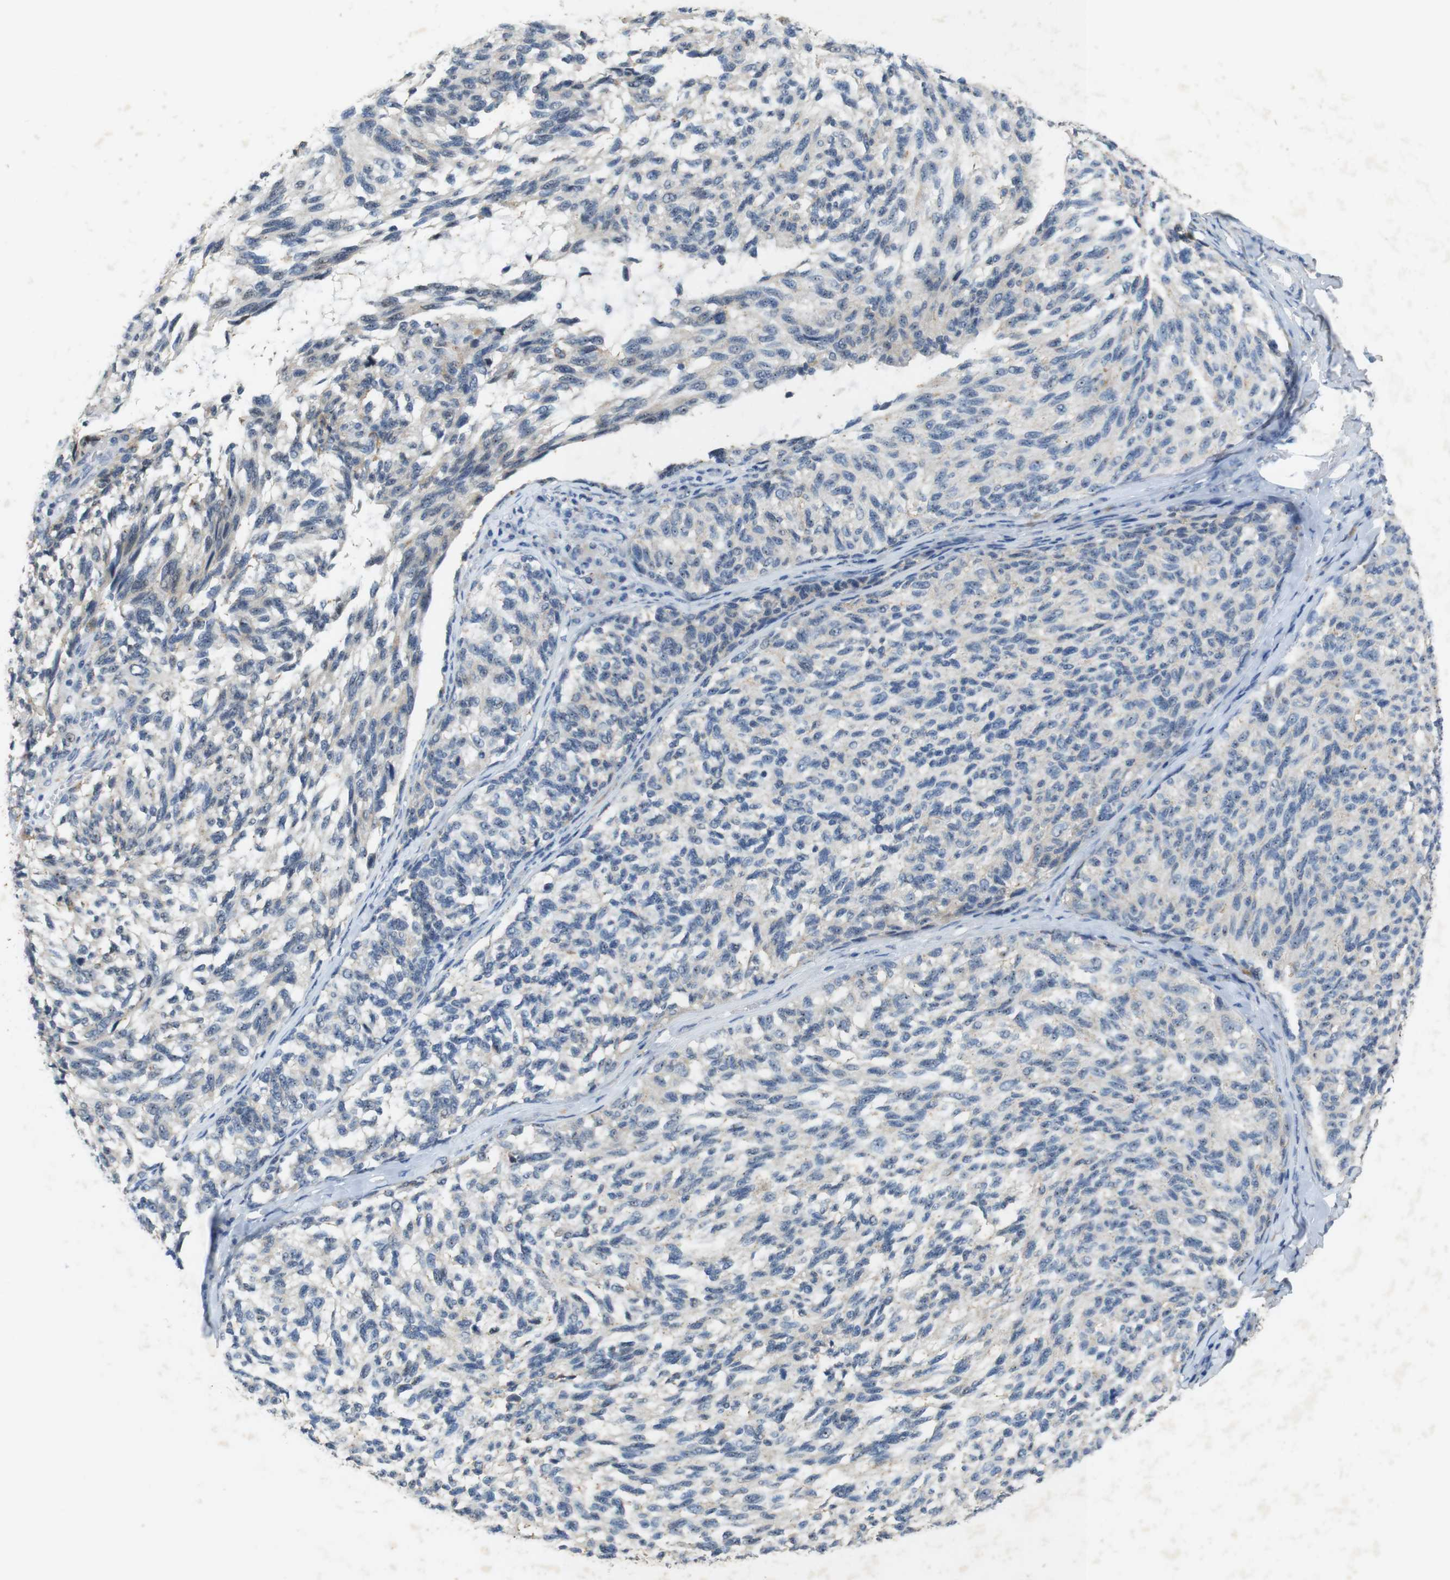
{"staining": {"intensity": "negative", "quantity": "none", "location": "none"}, "tissue": "melanoma", "cell_type": "Tumor cells", "image_type": "cancer", "snomed": [{"axis": "morphology", "description": "Malignant melanoma, NOS"}, {"axis": "topography", "description": "Skin"}], "caption": "A high-resolution micrograph shows IHC staining of melanoma, which demonstrates no significant expression in tumor cells.", "gene": "TJP3", "patient": {"sex": "female", "age": 73}}